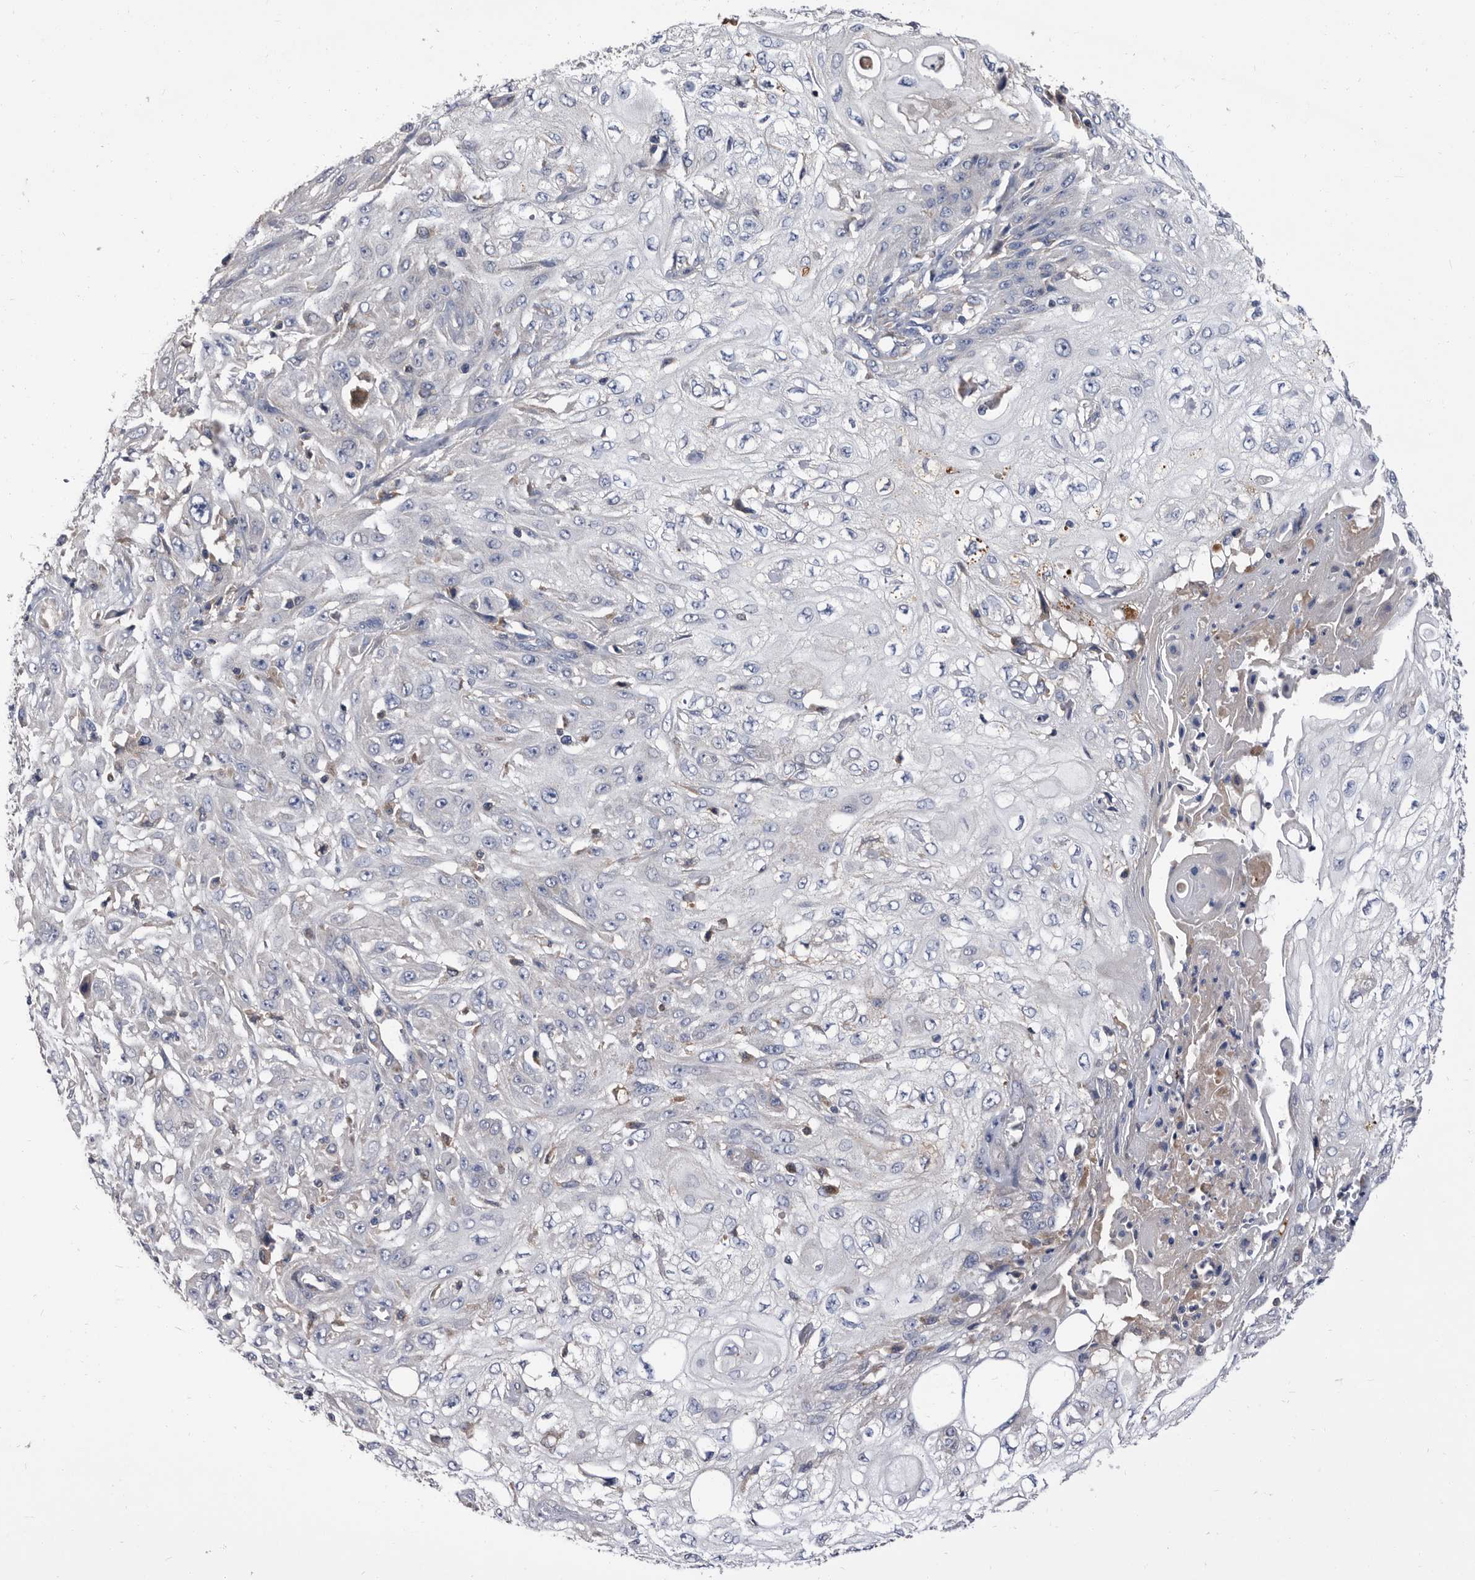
{"staining": {"intensity": "negative", "quantity": "none", "location": "none"}, "tissue": "skin cancer", "cell_type": "Tumor cells", "image_type": "cancer", "snomed": [{"axis": "morphology", "description": "Squamous cell carcinoma, NOS"}, {"axis": "morphology", "description": "Squamous cell carcinoma, metastatic, NOS"}, {"axis": "topography", "description": "Skin"}, {"axis": "topography", "description": "Lymph node"}], "caption": "There is no significant positivity in tumor cells of skin cancer (squamous cell carcinoma).", "gene": "DTNBP1", "patient": {"sex": "male", "age": 75}}